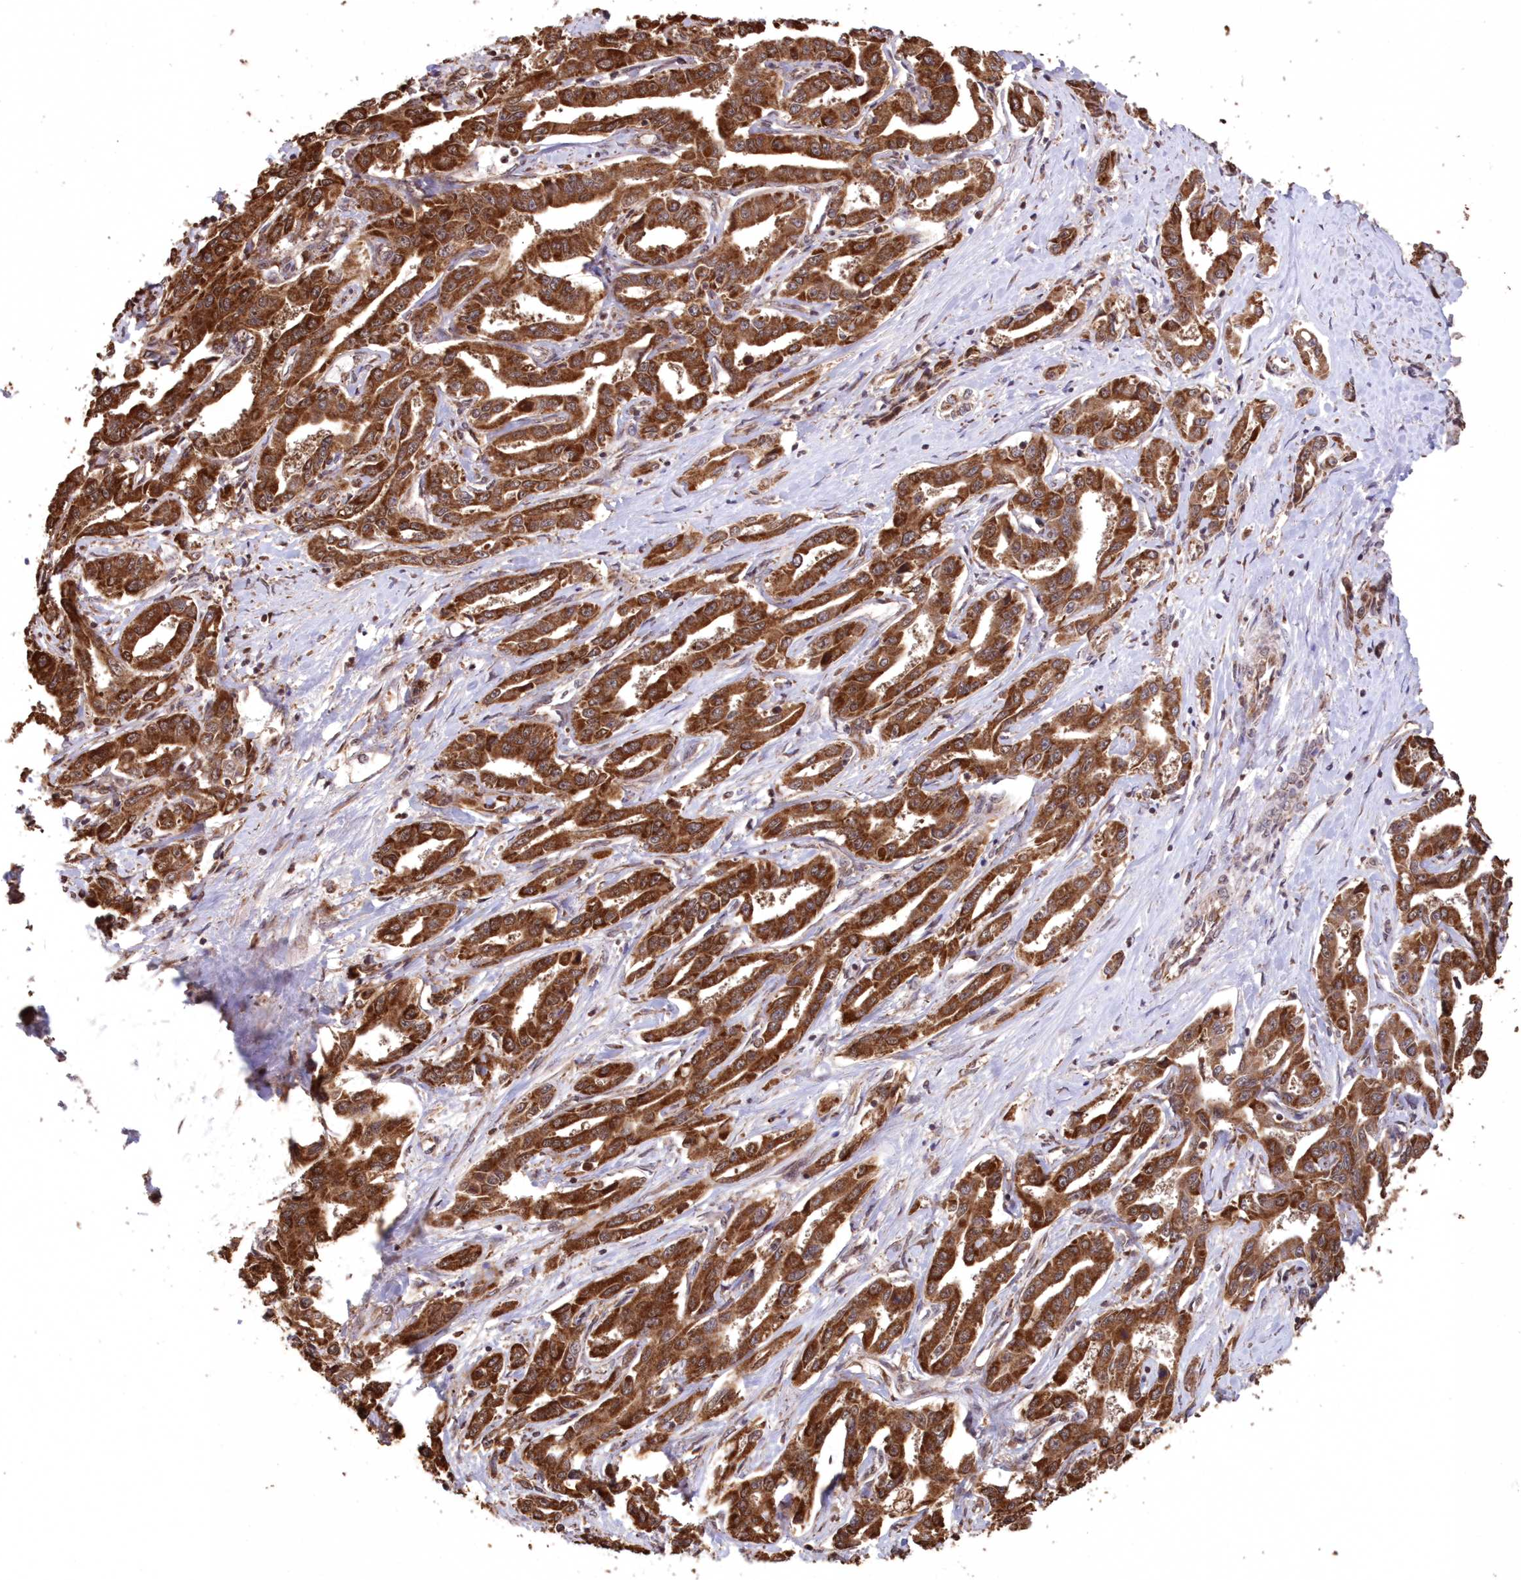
{"staining": {"intensity": "strong", "quantity": ">75%", "location": "cytoplasmic/membranous"}, "tissue": "liver cancer", "cell_type": "Tumor cells", "image_type": "cancer", "snomed": [{"axis": "morphology", "description": "Cholangiocarcinoma"}, {"axis": "topography", "description": "Liver"}], "caption": "Tumor cells display strong cytoplasmic/membranous expression in approximately >75% of cells in liver cholangiocarcinoma.", "gene": "PCBP1", "patient": {"sex": "male", "age": 59}}